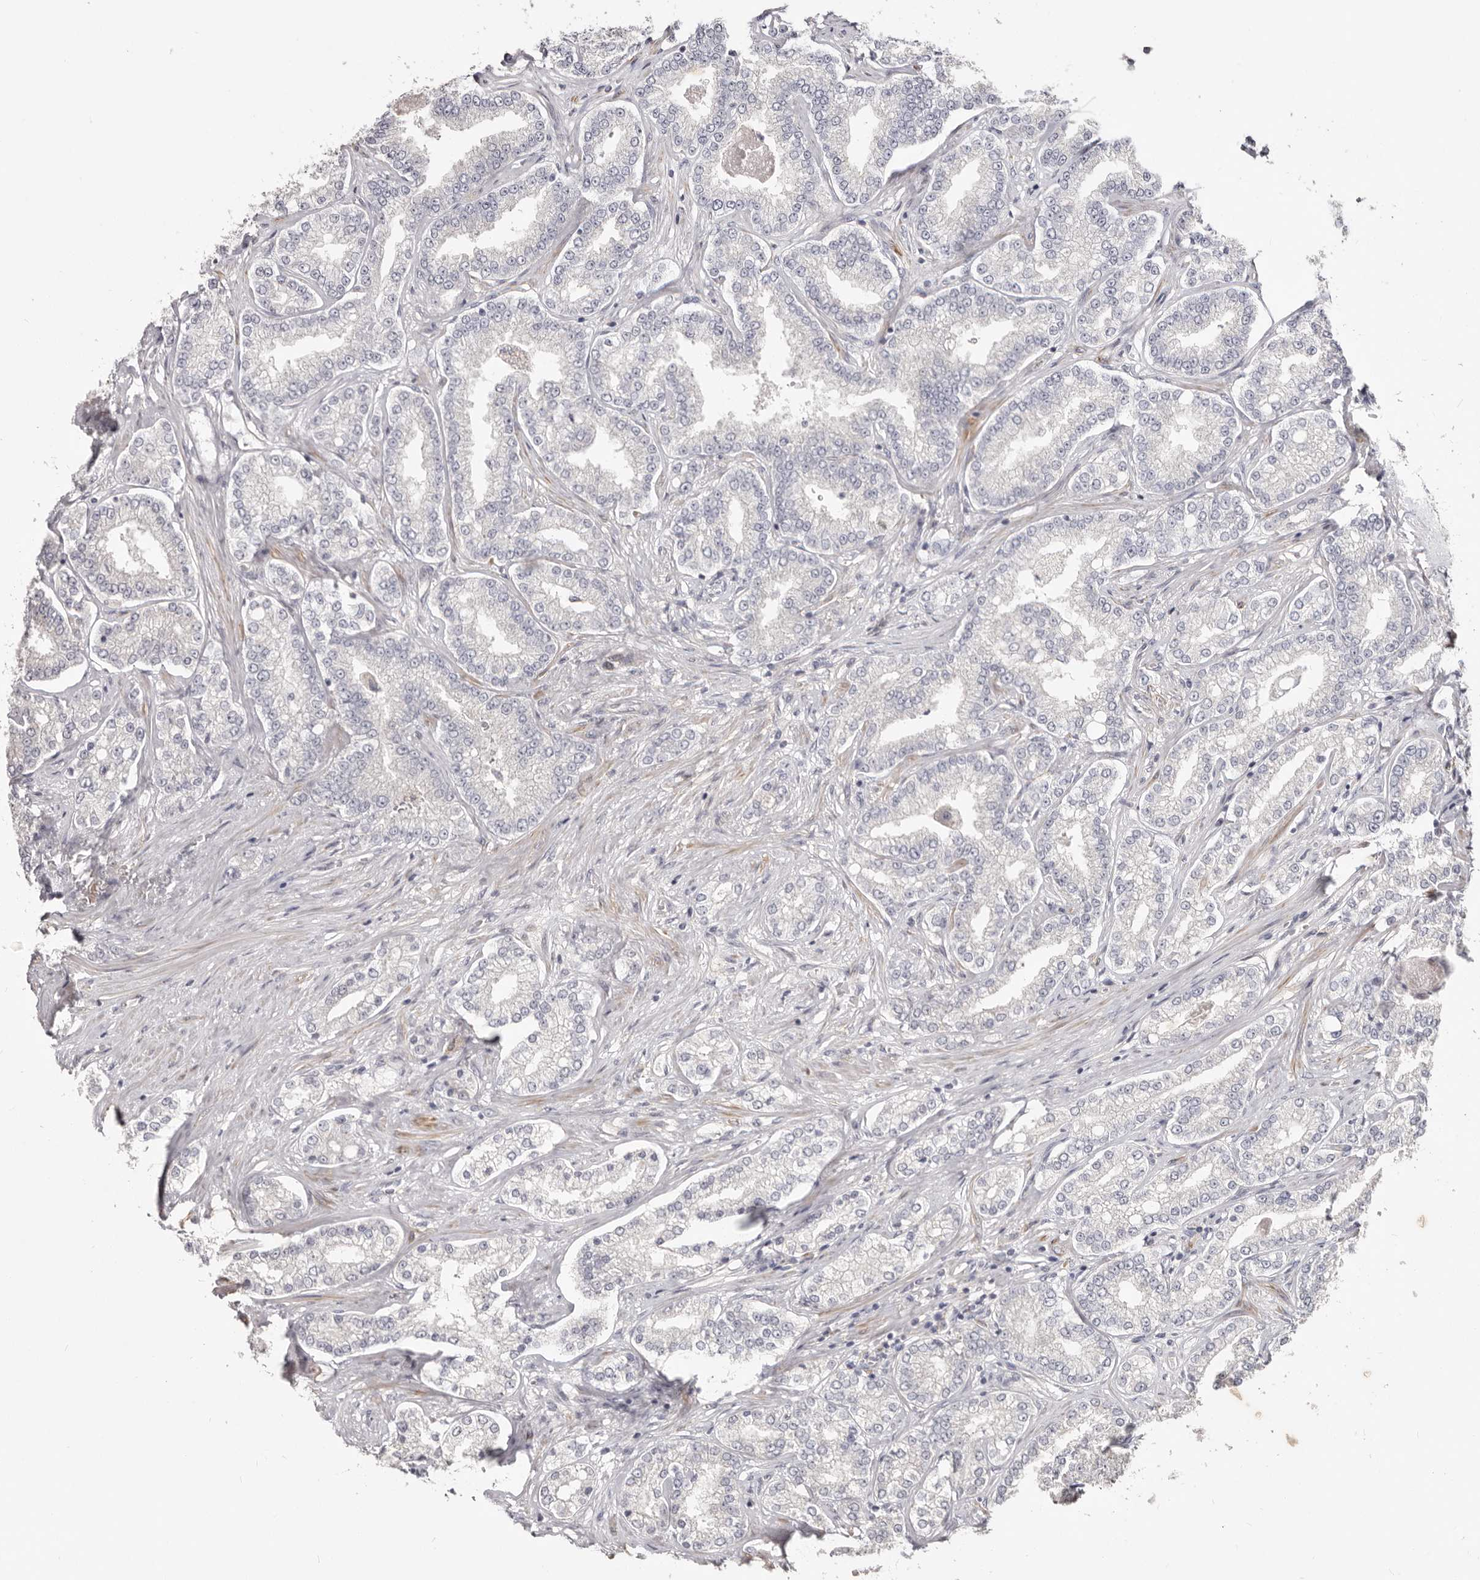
{"staining": {"intensity": "negative", "quantity": "none", "location": "none"}, "tissue": "prostate cancer", "cell_type": "Tumor cells", "image_type": "cancer", "snomed": [{"axis": "morphology", "description": "Normal tissue, NOS"}, {"axis": "morphology", "description": "Adenocarcinoma, High grade"}, {"axis": "topography", "description": "Prostate"}], "caption": "Human prostate cancer stained for a protein using immunohistochemistry (IHC) demonstrates no staining in tumor cells.", "gene": "GPATCH4", "patient": {"sex": "male", "age": 83}}